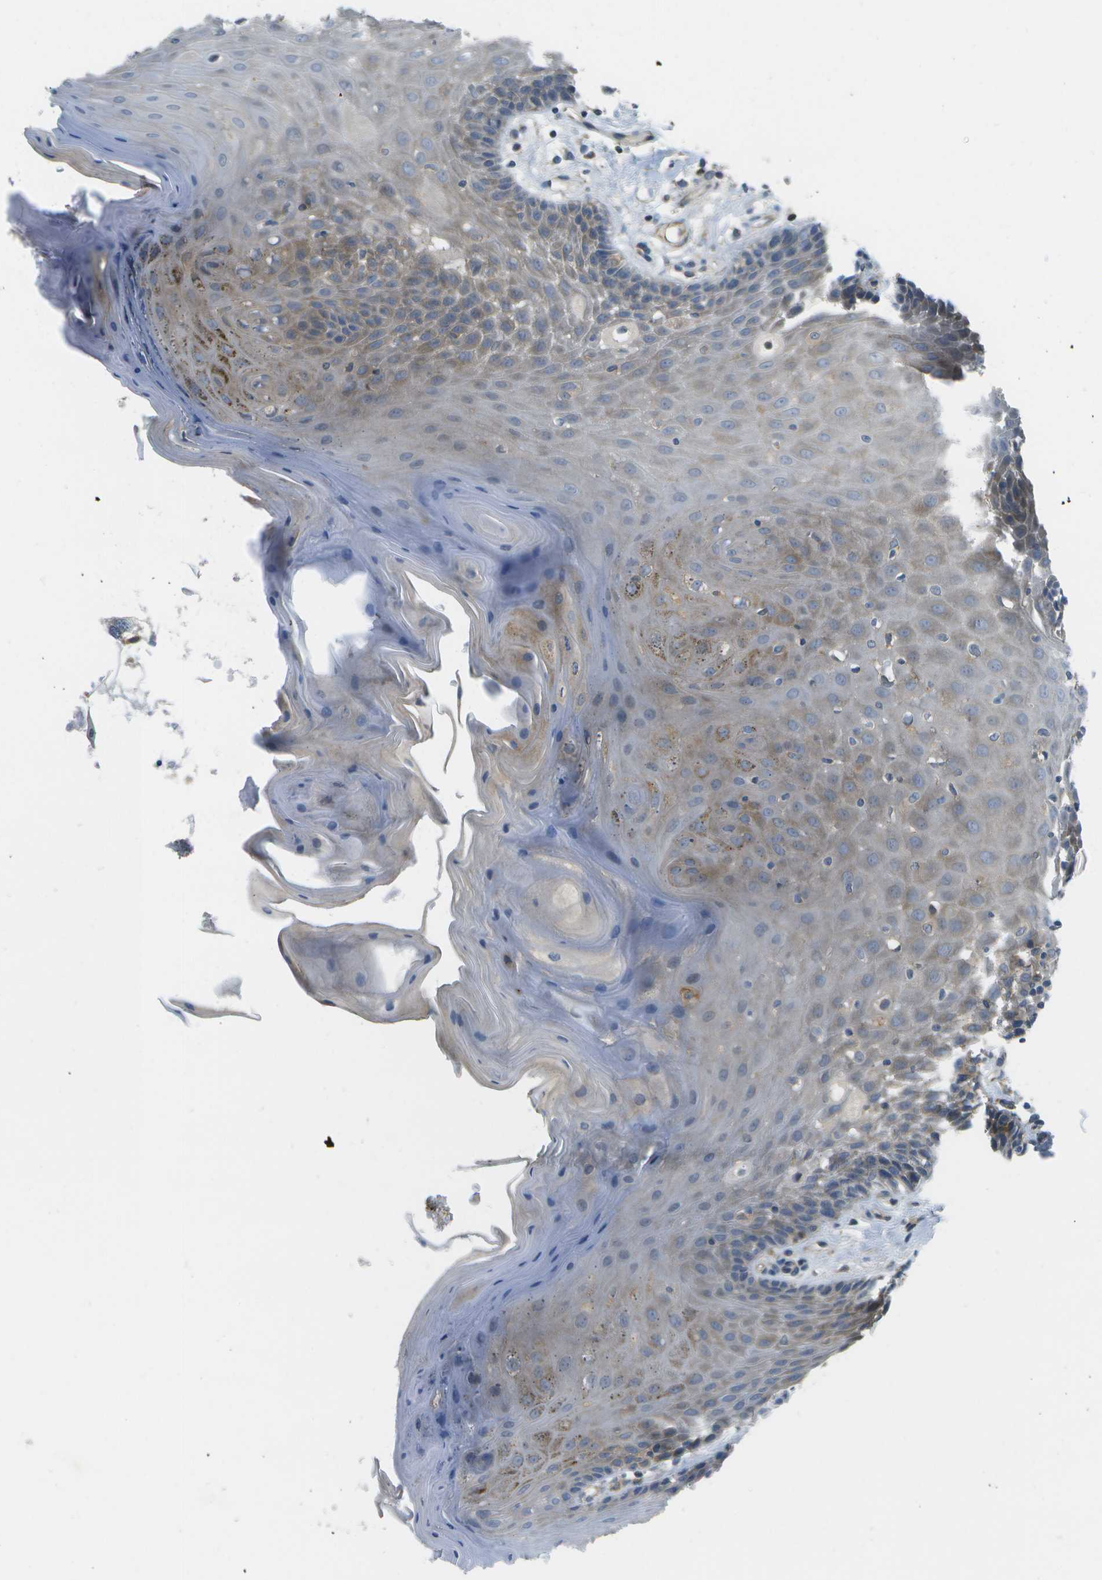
{"staining": {"intensity": "moderate", "quantity": "25%-75%", "location": "cytoplasmic/membranous"}, "tissue": "oral mucosa", "cell_type": "Squamous epithelial cells", "image_type": "normal", "snomed": [{"axis": "morphology", "description": "Normal tissue, NOS"}, {"axis": "morphology", "description": "Squamous cell carcinoma, NOS"}, {"axis": "topography", "description": "Oral tissue"}, {"axis": "topography", "description": "Head-Neck"}], "caption": "Oral mucosa stained with DAB (3,3'-diaminobenzidine) IHC shows medium levels of moderate cytoplasmic/membranous staining in about 25%-75% of squamous epithelial cells. (brown staining indicates protein expression, while blue staining denotes nuclei).", "gene": "WNK2", "patient": {"sex": "male", "age": 71}}